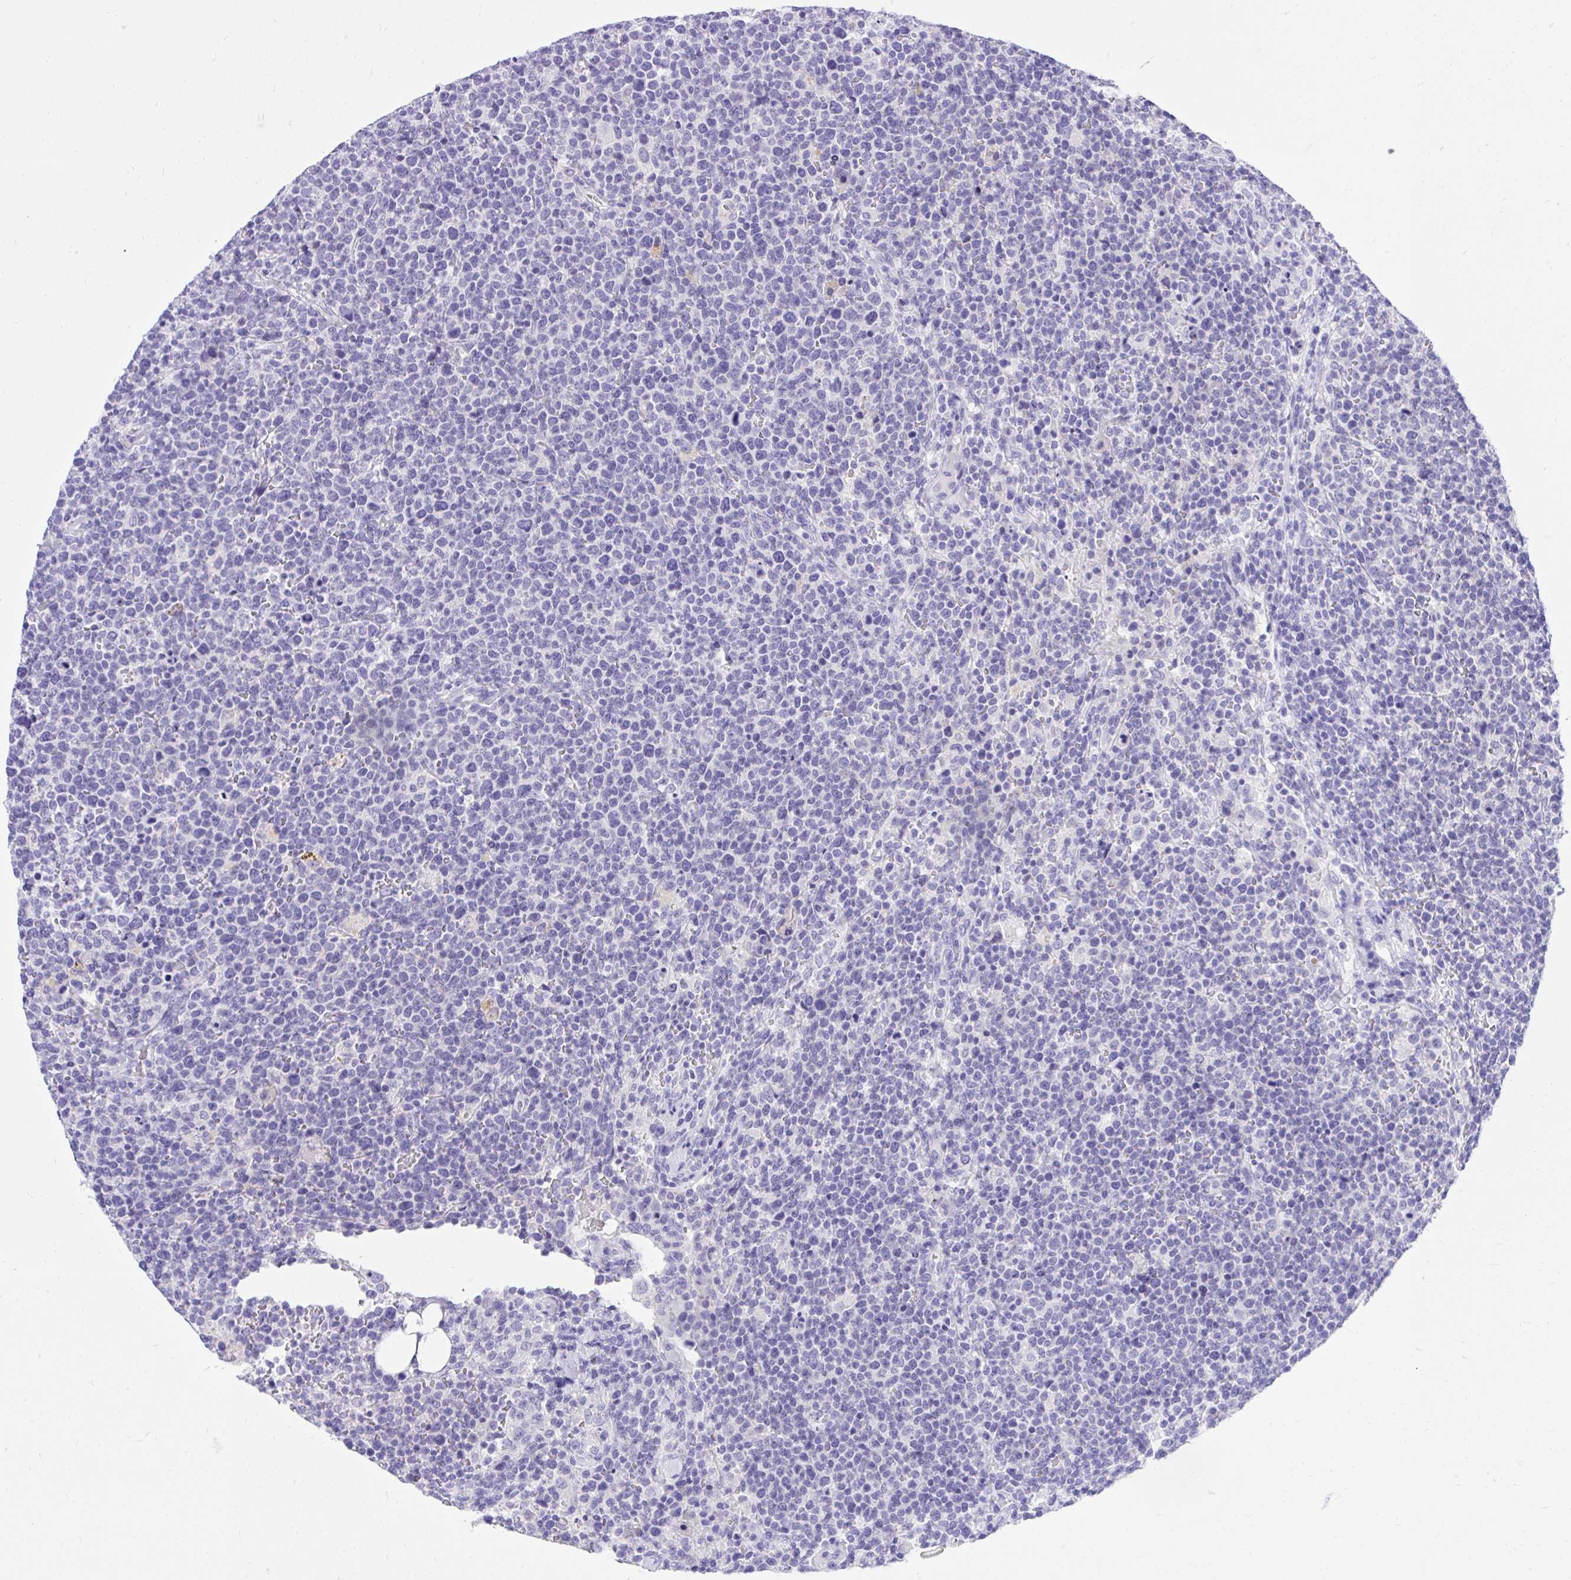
{"staining": {"intensity": "negative", "quantity": "none", "location": "none"}, "tissue": "lymphoma", "cell_type": "Tumor cells", "image_type": "cancer", "snomed": [{"axis": "morphology", "description": "Malignant lymphoma, non-Hodgkin's type, High grade"}, {"axis": "topography", "description": "Lymph node"}], "caption": "This is an IHC micrograph of human high-grade malignant lymphoma, non-Hodgkin's type. There is no expression in tumor cells.", "gene": "KCNN4", "patient": {"sex": "male", "age": 61}}